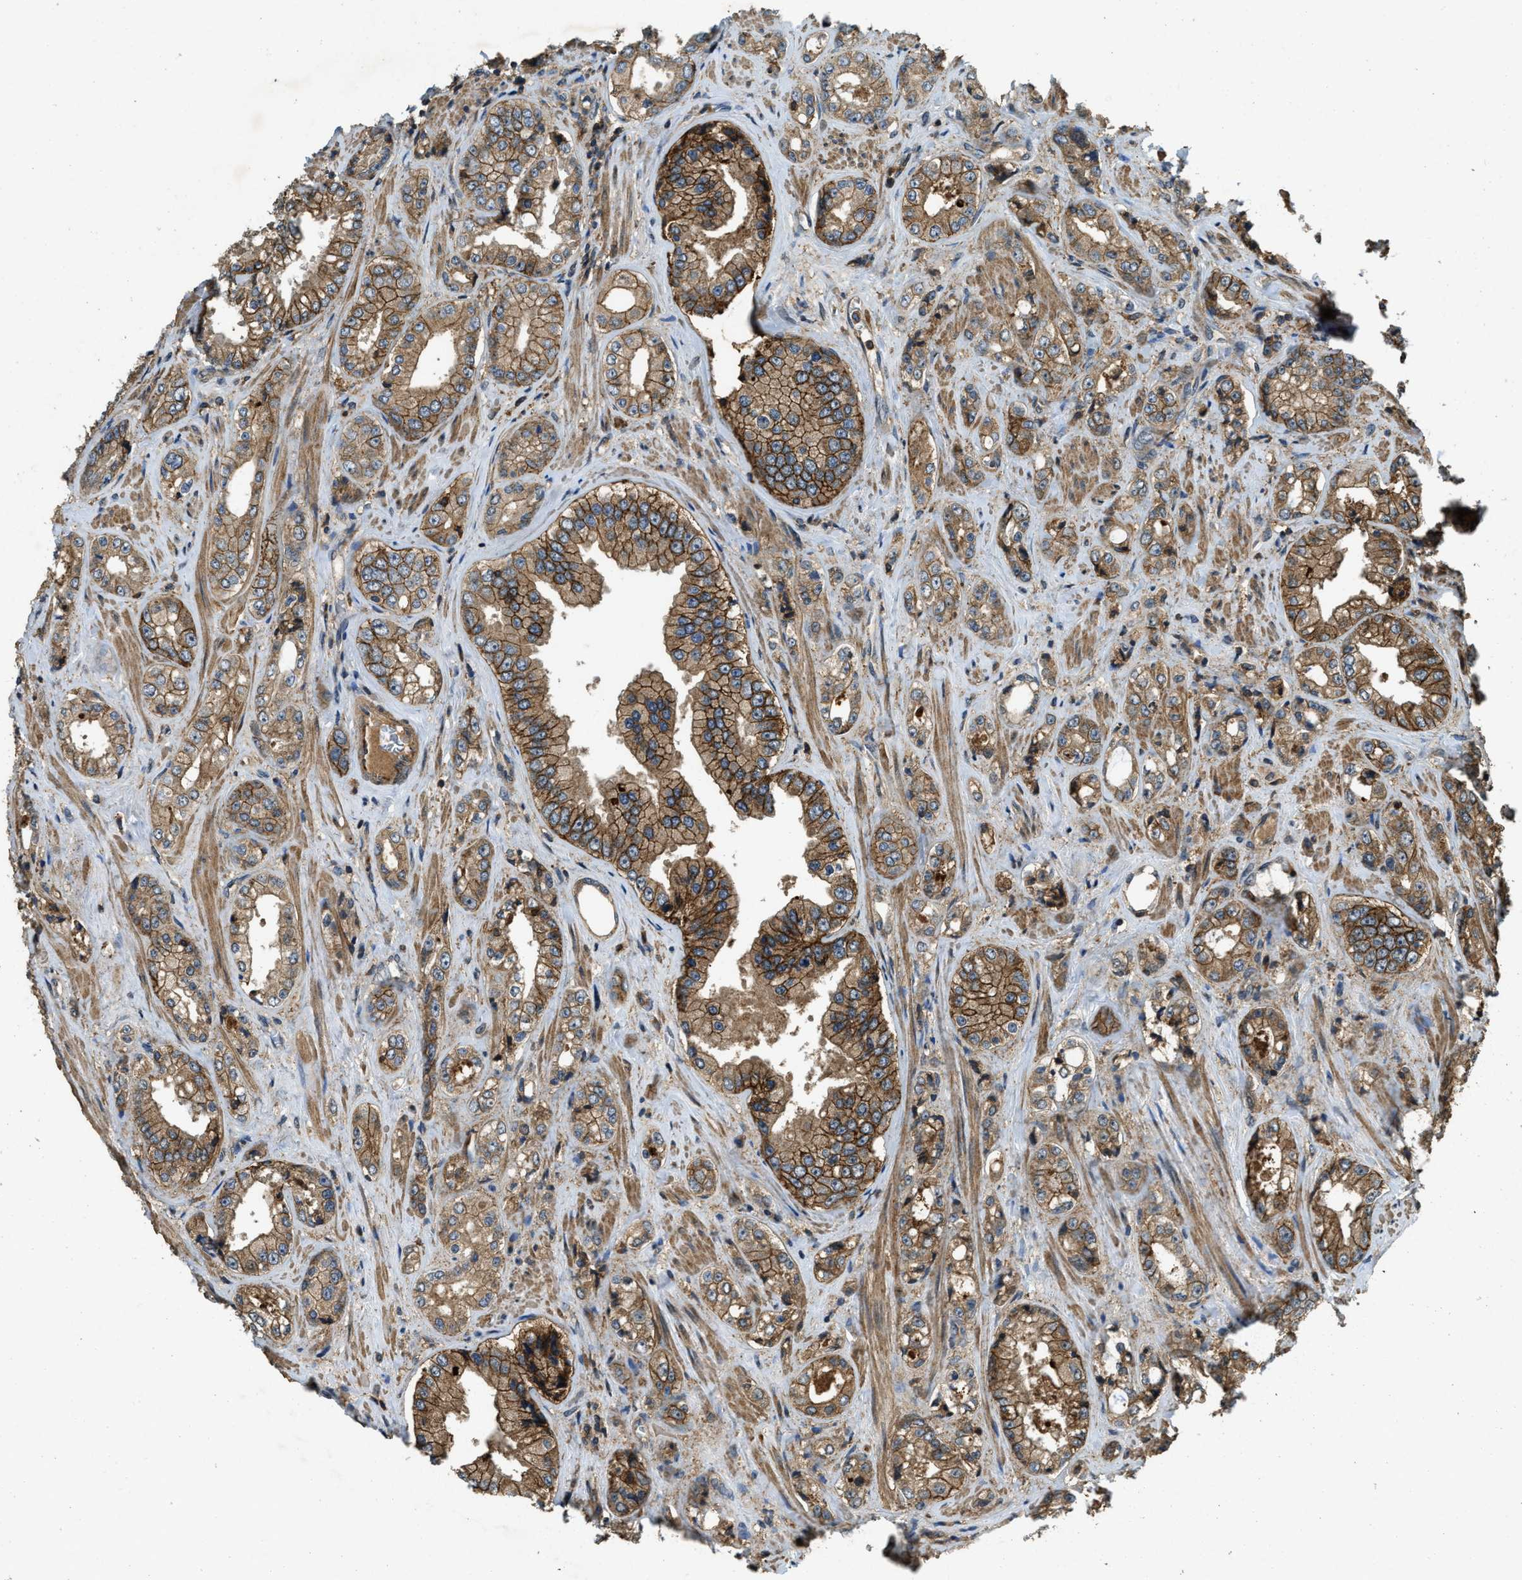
{"staining": {"intensity": "moderate", "quantity": ">75%", "location": "cytoplasmic/membranous"}, "tissue": "prostate cancer", "cell_type": "Tumor cells", "image_type": "cancer", "snomed": [{"axis": "morphology", "description": "Adenocarcinoma, High grade"}, {"axis": "topography", "description": "Prostate"}], "caption": "Prostate adenocarcinoma (high-grade) stained with a brown dye demonstrates moderate cytoplasmic/membranous positive positivity in about >75% of tumor cells.", "gene": "ATP8B1", "patient": {"sex": "male", "age": 61}}